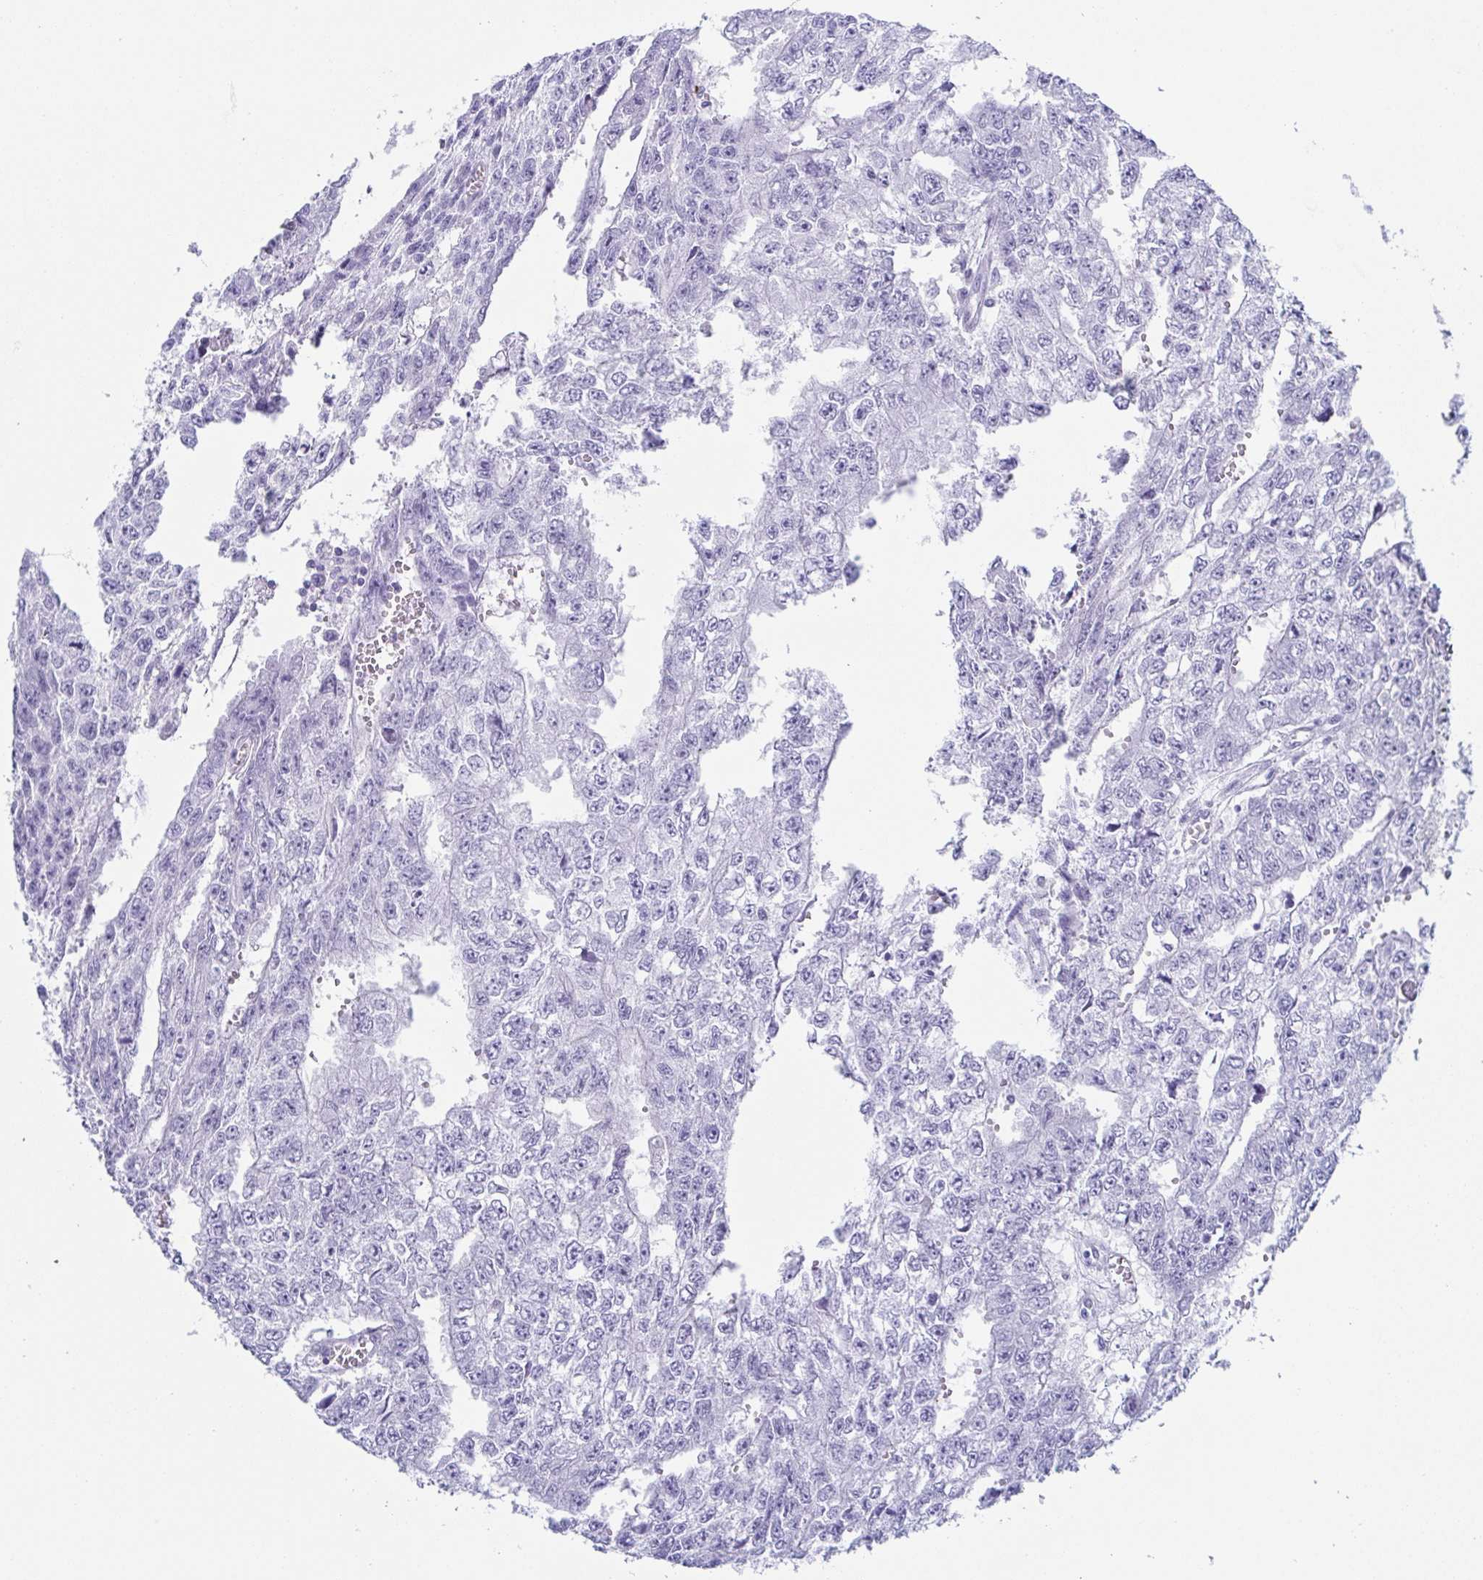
{"staining": {"intensity": "negative", "quantity": "none", "location": "none"}, "tissue": "testis cancer", "cell_type": "Tumor cells", "image_type": "cancer", "snomed": [{"axis": "morphology", "description": "Carcinoma, Embryonal, NOS"}, {"axis": "morphology", "description": "Teratoma, malignant, NOS"}, {"axis": "topography", "description": "Testis"}], "caption": "A photomicrograph of testis cancer (malignant teratoma) stained for a protein demonstrates no brown staining in tumor cells.", "gene": "ZG16B", "patient": {"sex": "male", "age": 24}}